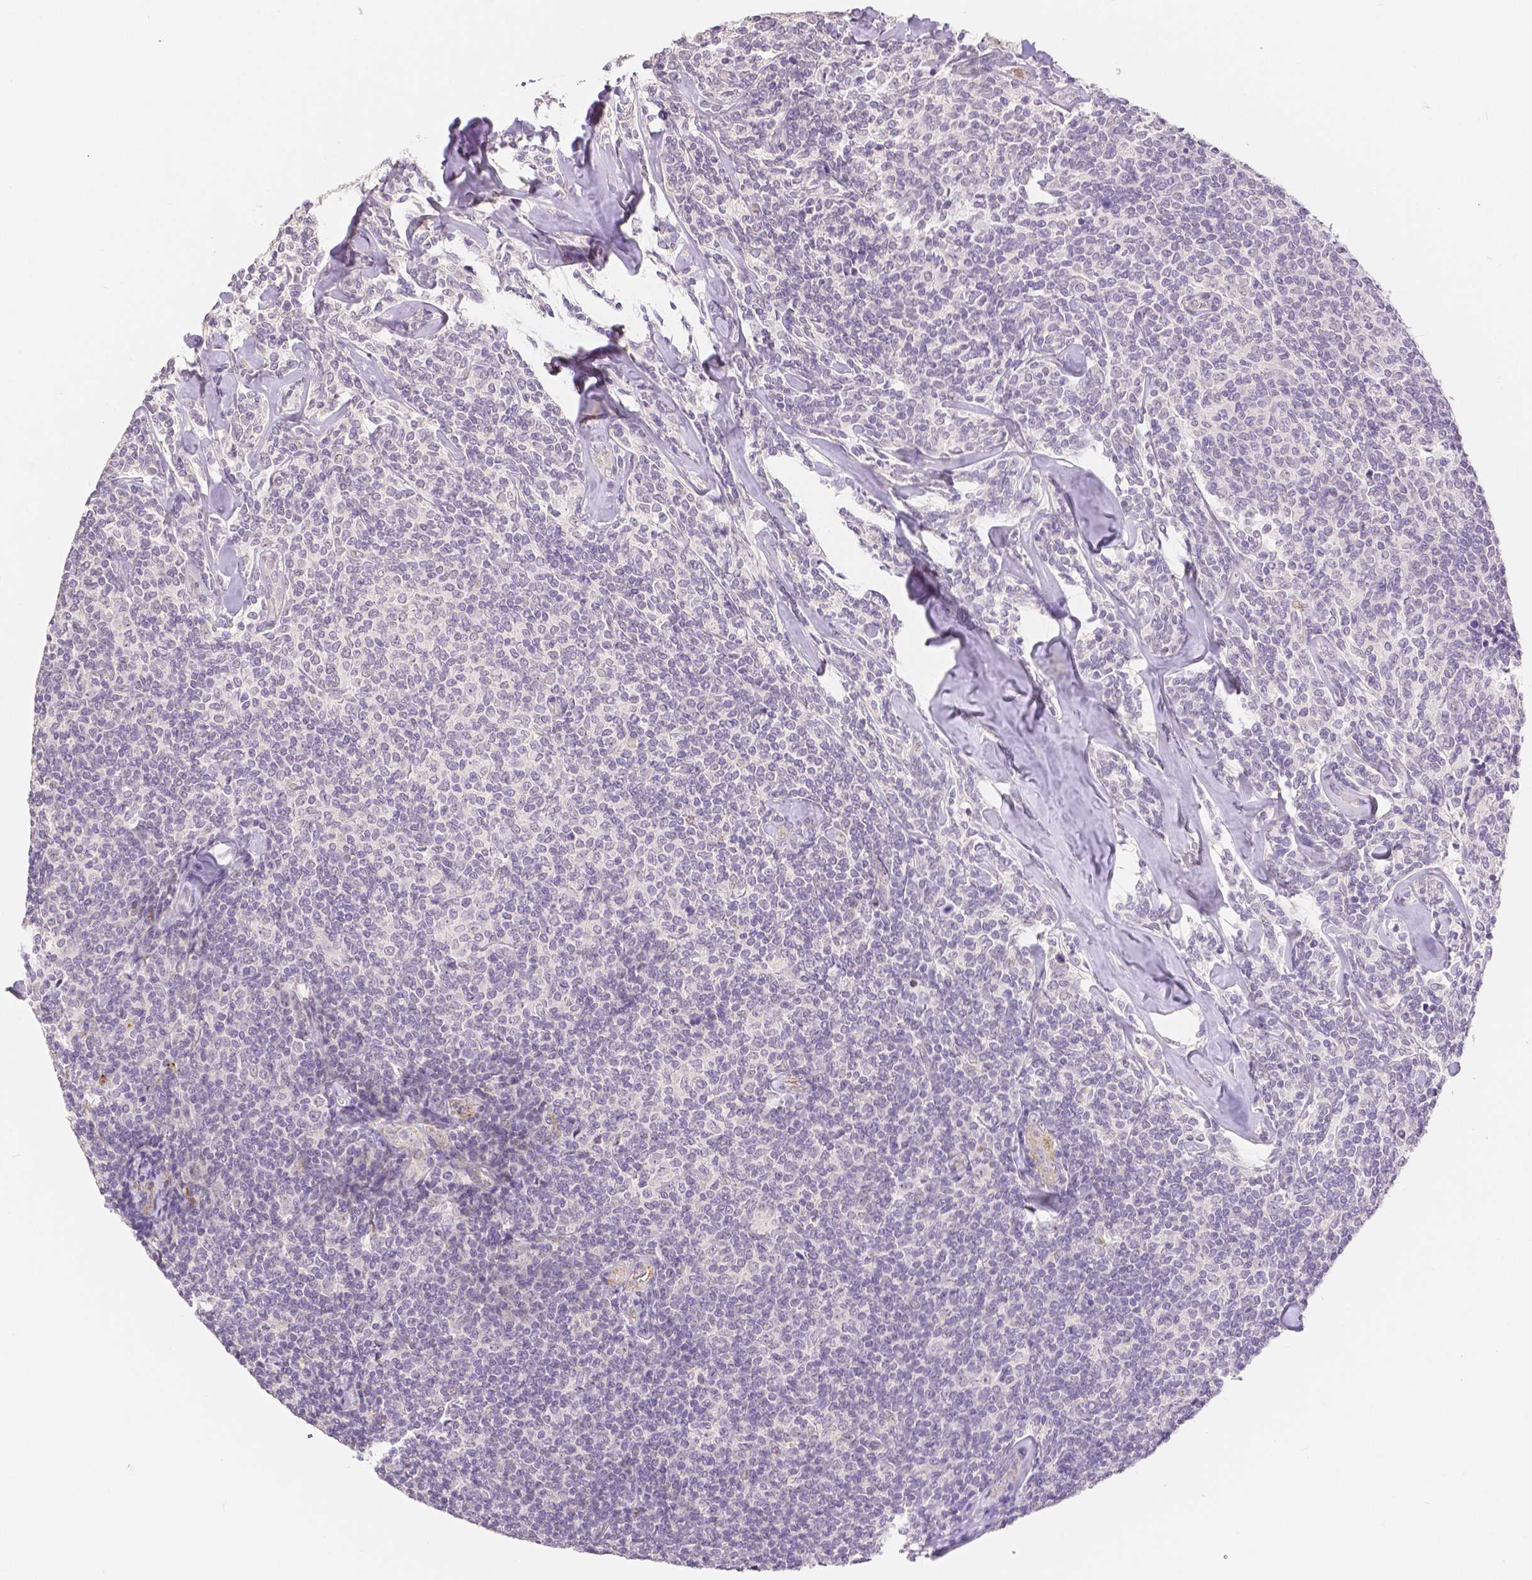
{"staining": {"intensity": "negative", "quantity": "none", "location": "none"}, "tissue": "lymphoma", "cell_type": "Tumor cells", "image_type": "cancer", "snomed": [{"axis": "morphology", "description": "Malignant lymphoma, non-Hodgkin's type, Low grade"}, {"axis": "topography", "description": "Lymph node"}], "caption": "Low-grade malignant lymphoma, non-Hodgkin's type was stained to show a protein in brown. There is no significant positivity in tumor cells.", "gene": "OCLN", "patient": {"sex": "female", "age": 56}}